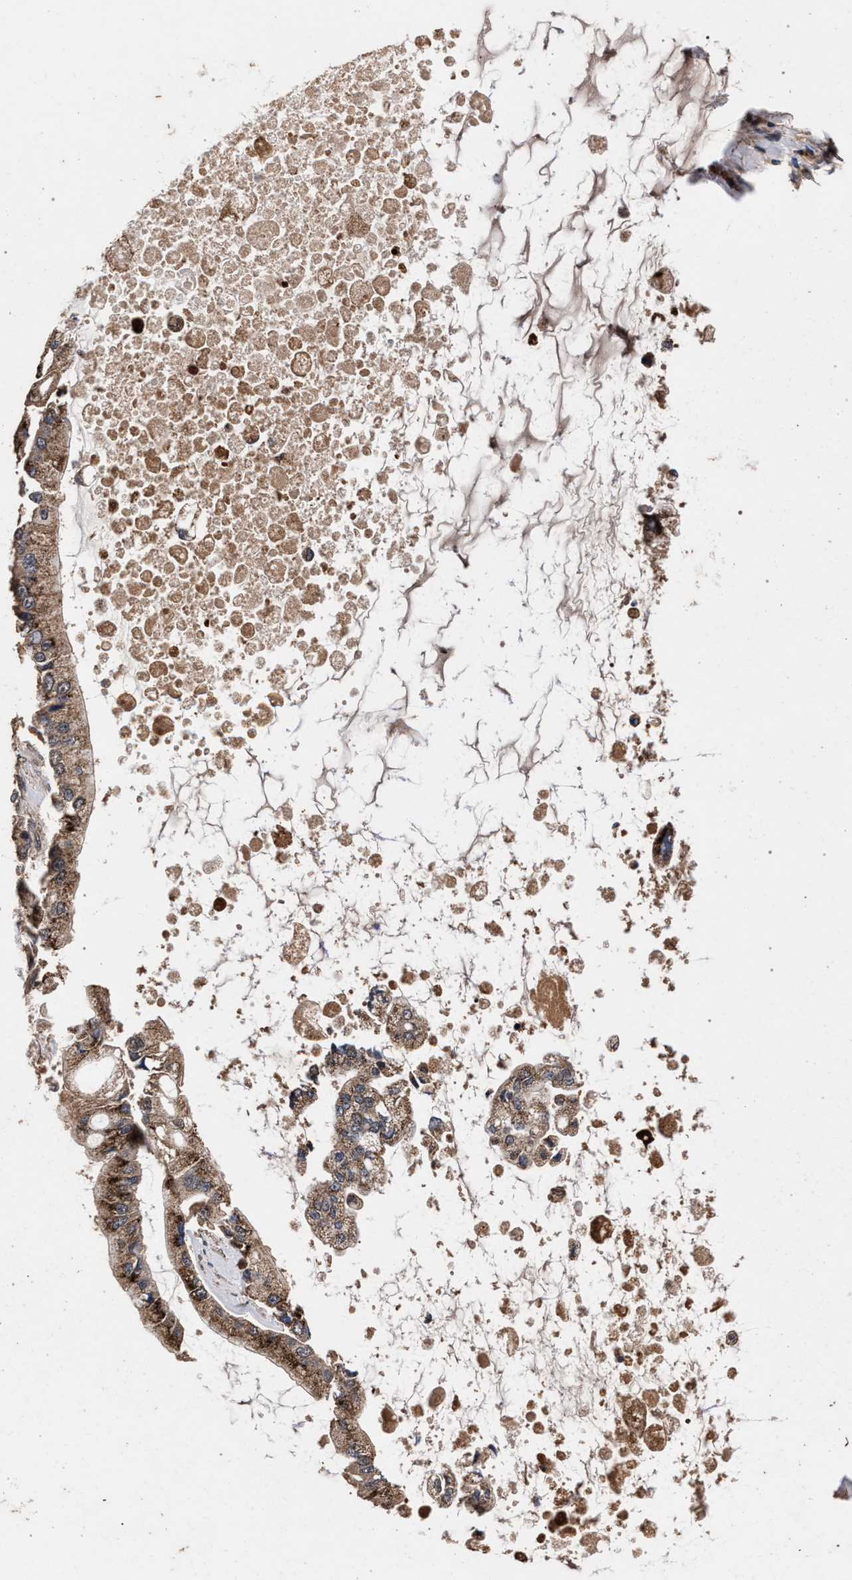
{"staining": {"intensity": "moderate", "quantity": ">75%", "location": "cytoplasmic/membranous"}, "tissue": "liver cancer", "cell_type": "Tumor cells", "image_type": "cancer", "snomed": [{"axis": "morphology", "description": "Cholangiocarcinoma"}, {"axis": "topography", "description": "Liver"}], "caption": "Protein staining demonstrates moderate cytoplasmic/membranous expression in approximately >75% of tumor cells in liver cholangiocarcinoma.", "gene": "ACOX1", "patient": {"sex": "male", "age": 50}}